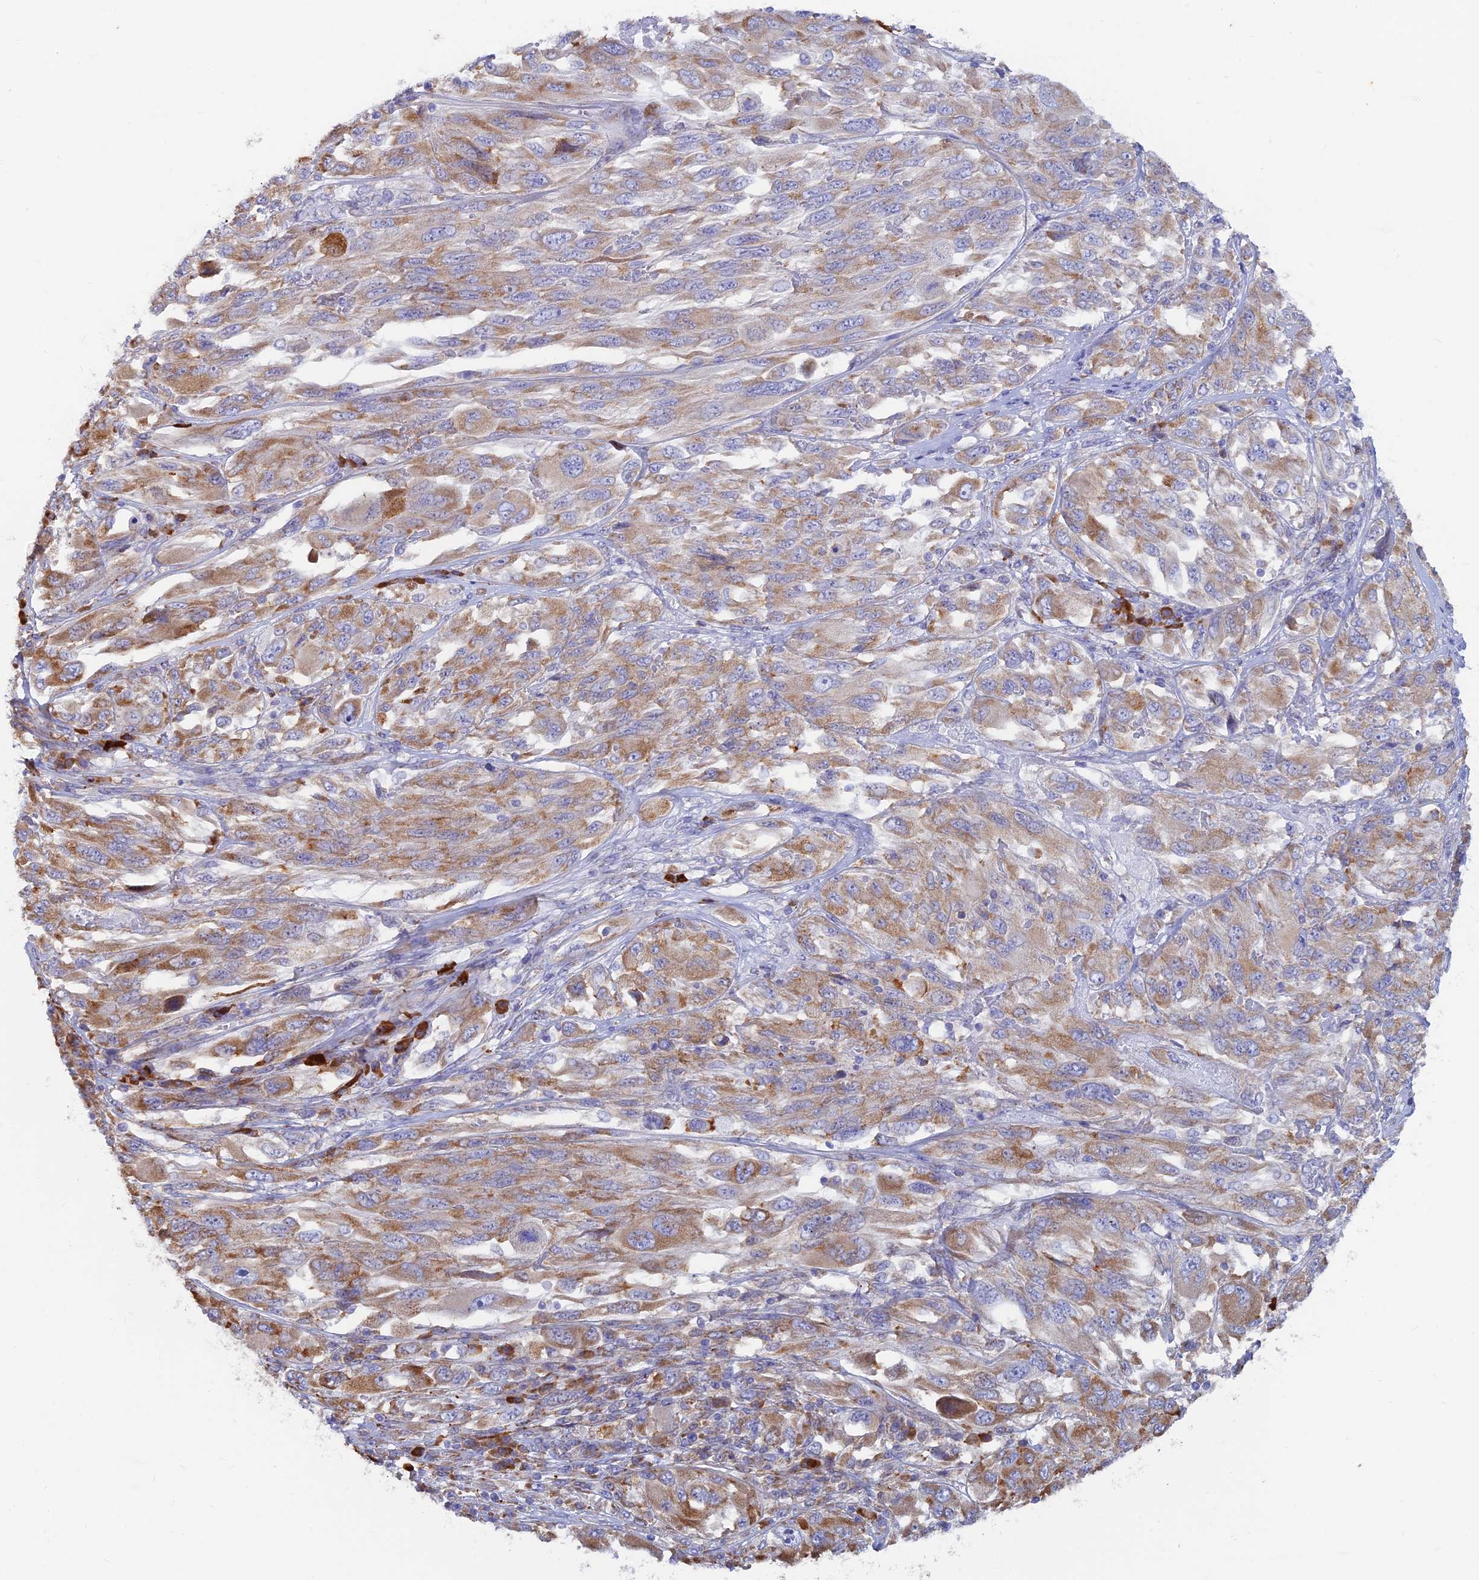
{"staining": {"intensity": "moderate", "quantity": ">75%", "location": "cytoplasmic/membranous"}, "tissue": "melanoma", "cell_type": "Tumor cells", "image_type": "cancer", "snomed": [{"axis": "morphology", "description": "Malignant melanoma, NOS"}, {"axis": "topography", "description": "Skin"}], "caption": "DAB (3,3'-diaminobenzidine) immunohistochemical staining of human melanoma displays moderate cytoplasmic/membranous protein staining in approximately >75% of tumor cells. (DAB IHC with brightfield microscopy, high magnification).", "gene": "WDR35", "patient": {"sex": "female", "age": 91}}